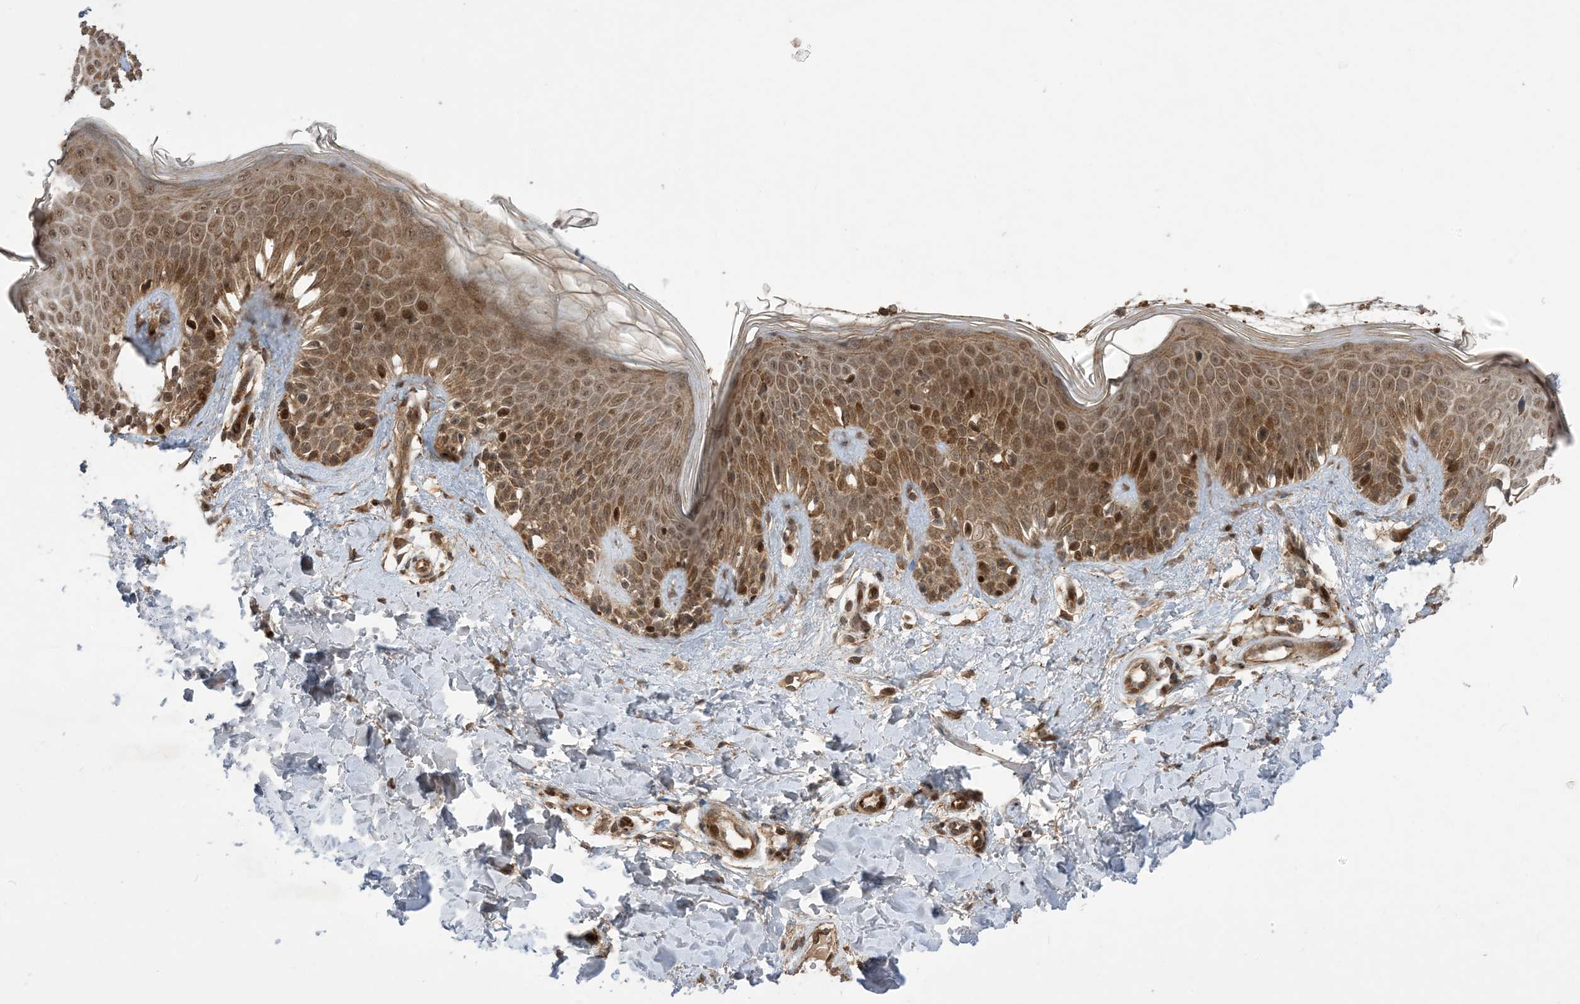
{"staining": {"intensity": "moderate", "quantity": ">75%", "location": "cytoplasmic/membranous,nuclear"}, "tissue": "skin", "cell_type": "Fibroblasts", "image_type": "normal", "snomed": [{"axis": "morphology", "description": "Normal tissue, NOS"}, {"axis": "topography", "description": "Skin"}], "caption": "Protein analysis of normal skin exhibits moderate cytoplasmic/membranous,nuclear staining in approximately >75% of fibroblasts.", "gene": "ZNF511", "patient": {"sex": "male", "age": 37}}